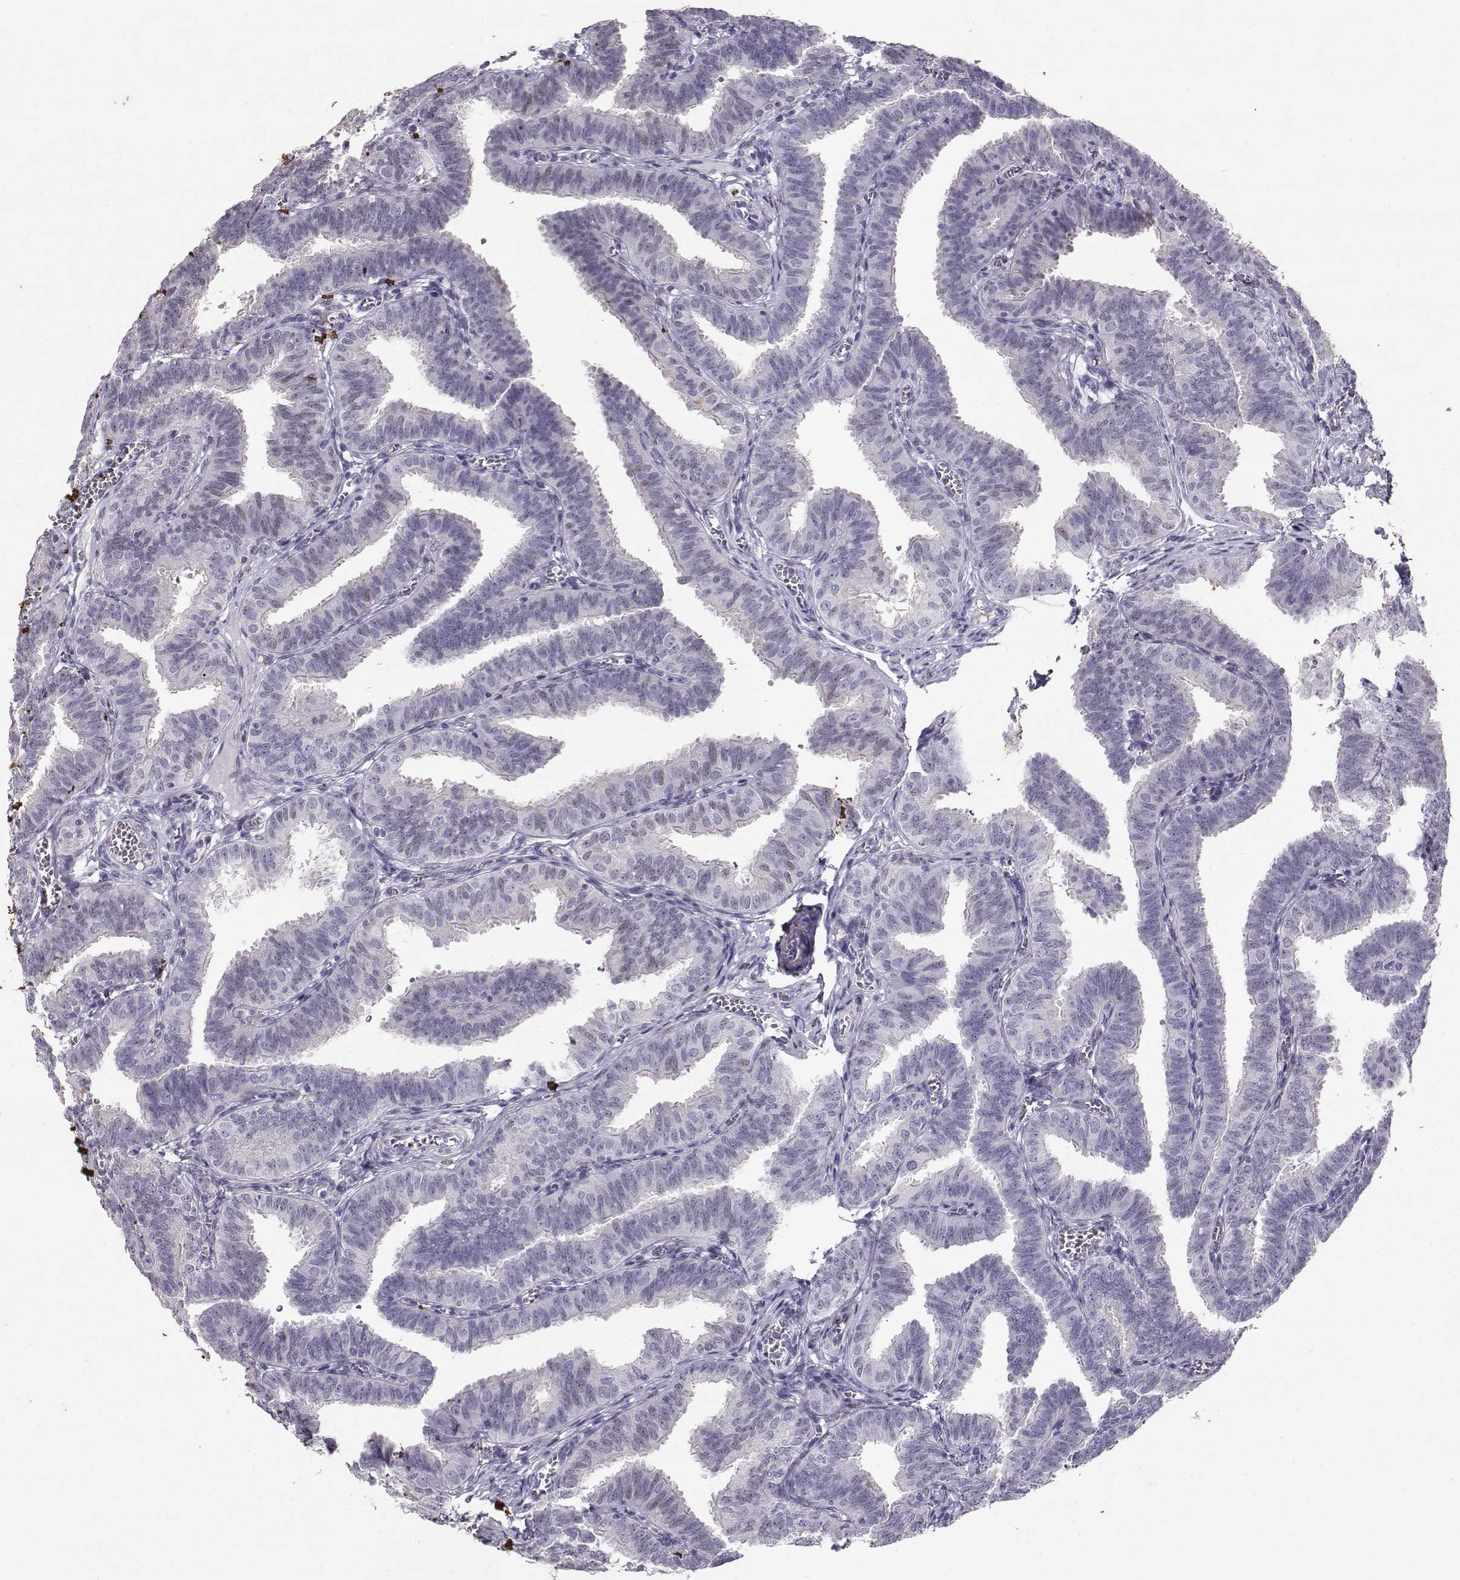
{"staining": {"intensity": "negative", "quantity": "none", "location": "none"}, "tissue": "fallopian tube", "cell_type": "Glandular cells", "image_type": "normal", "snomed": [{"axis": "morphology", "description": "Normal tissue, NOS"}, {"axis": "topography", "description": "Fallopian tube"}], "caption": "IHC micrograph of unremarkable fallopian tube: fallopian tube stained with DAB (3,3'-diaminobenzidine) exhibits no significant protein expression in glandular cells. (IHC, brightfield microscopy, high magnification).", "gene": "RD3", "patient": {"sex": "female", "age": 25}}